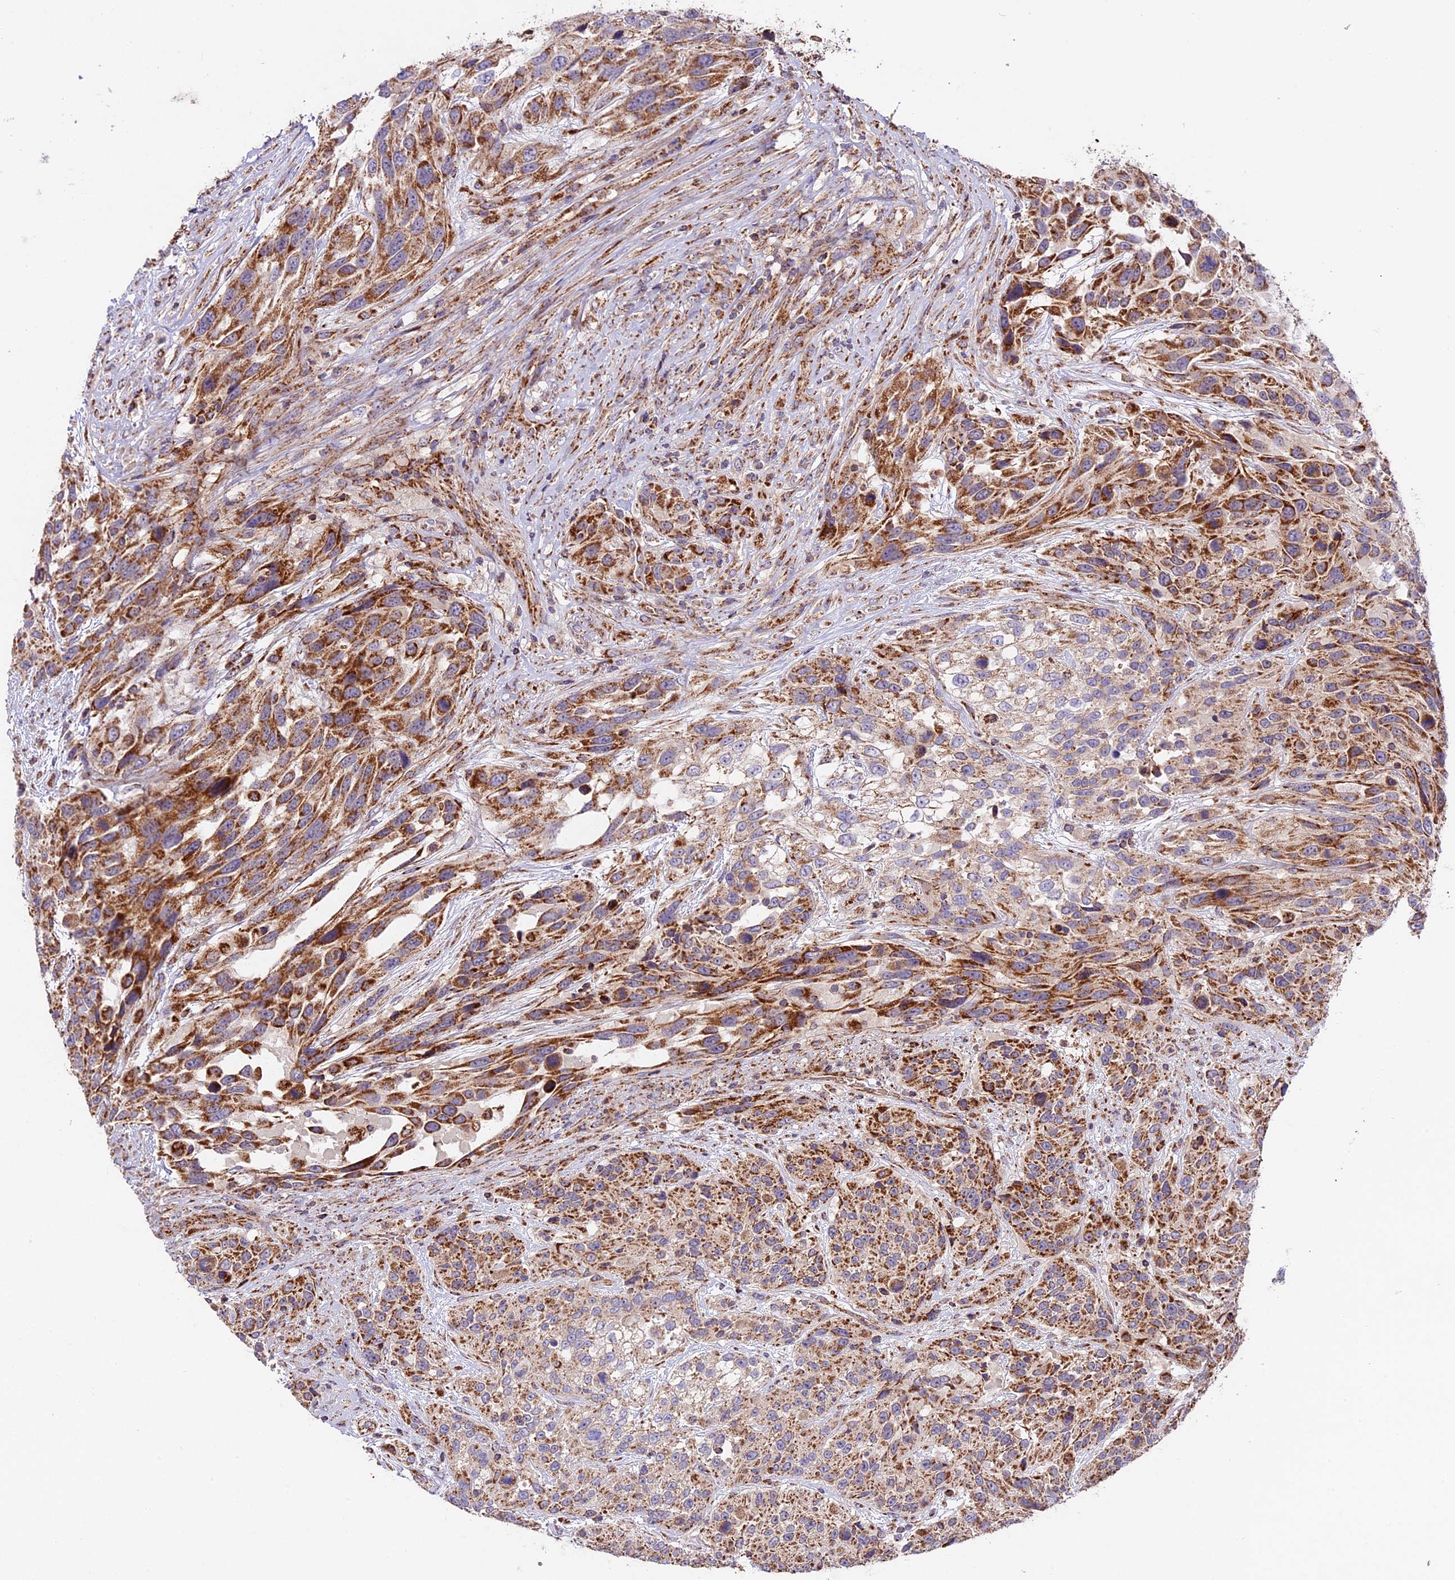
{"staining": {"intensity": "strong", "quantity": ">75%", "location": "cytoplasmic/membranous"}, "tissue": "urothelial cancer", "cell_type": "Tumor cells", "image_type": "cancer", "snomed": [{"axis": "morphology", "description": "Urothelial carcinoma, High grade"}, {"axis": "topography", "description": "Urinary bladder"}], "caption": "Urothelial carcinoma (high-grade) stained with a protein marker shows strong staining in tumor cells.", "gene": "NDUFA8", "patient": {"sex": "female", "age": 70}}